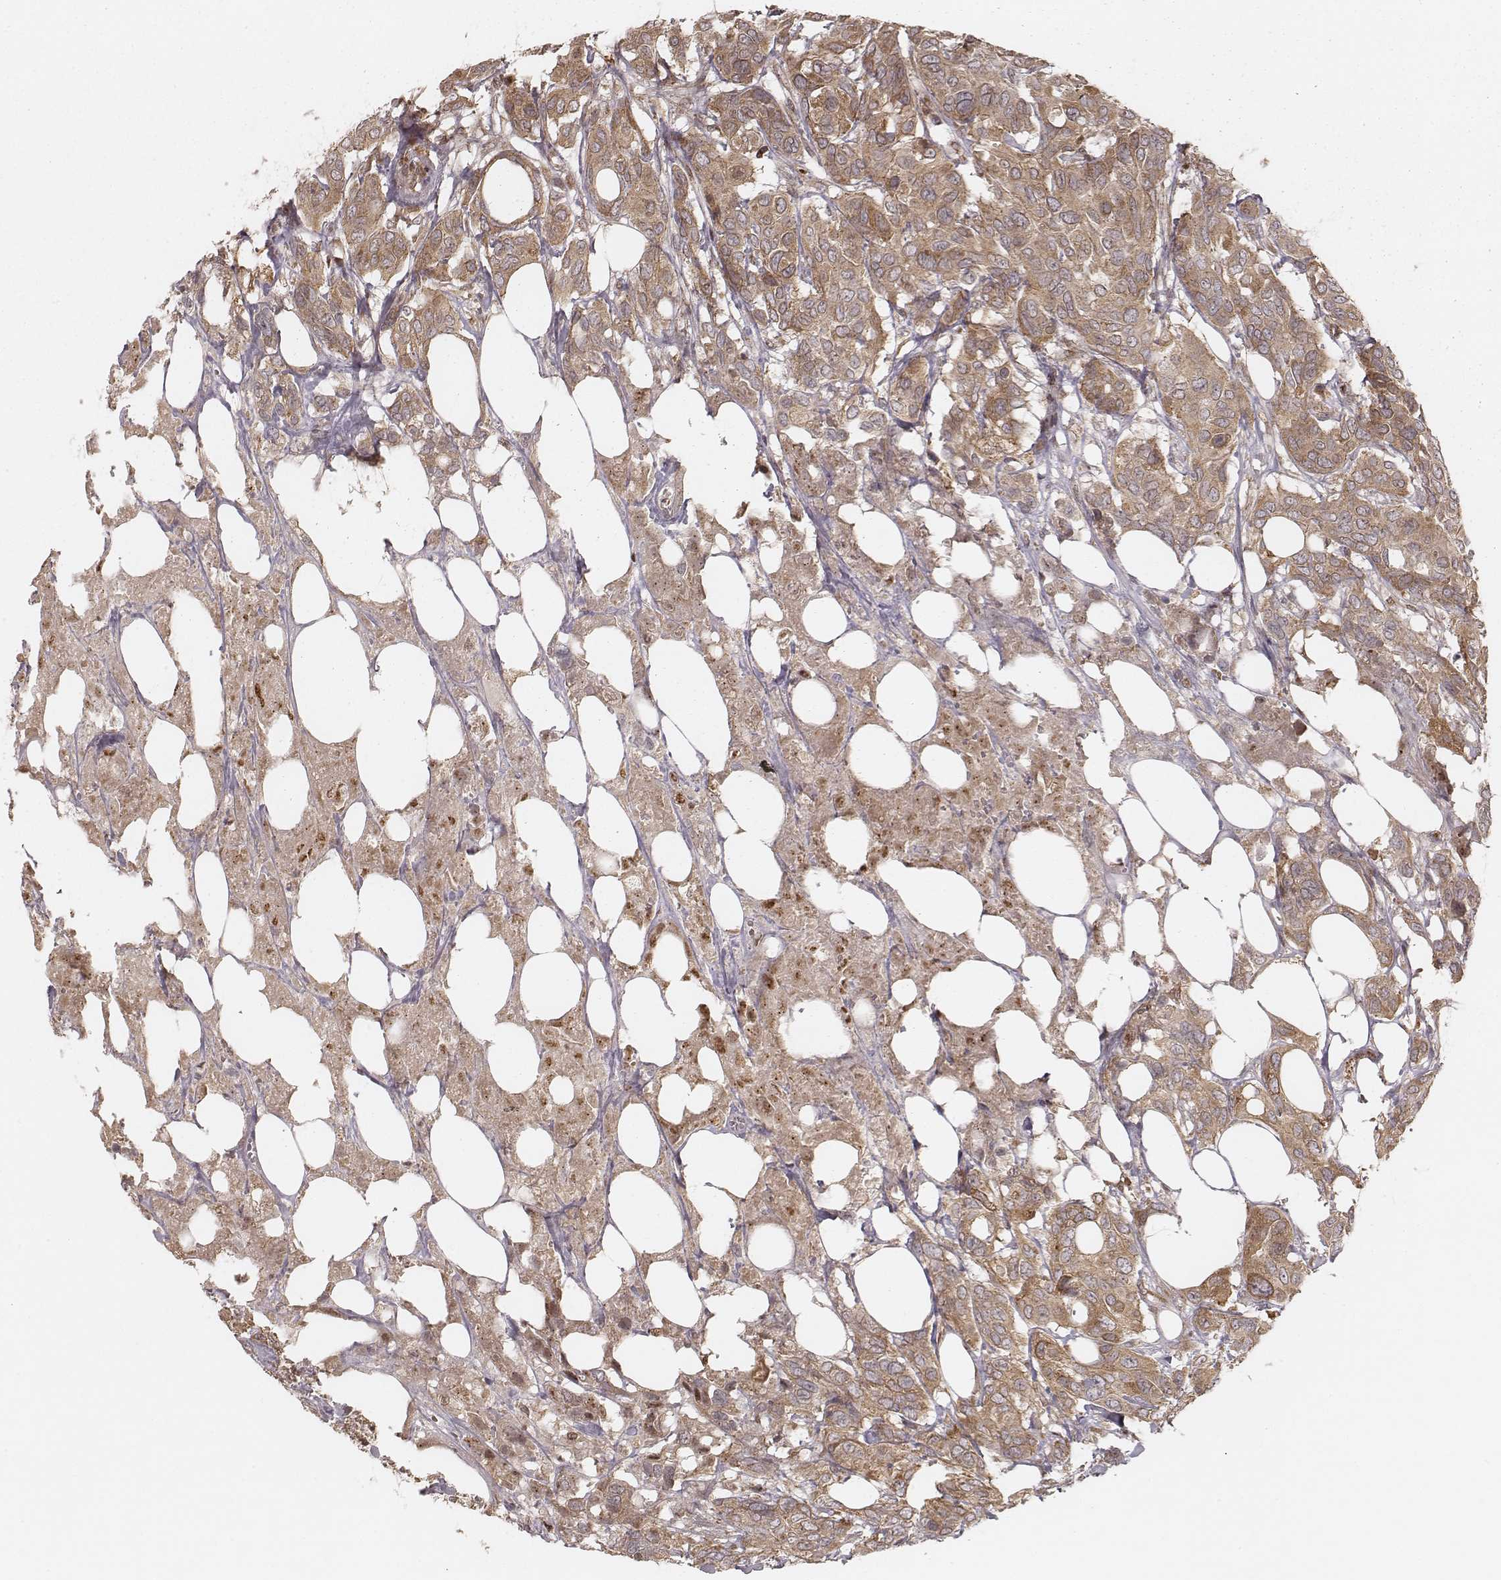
{"staining": {"intensity": "weak", "quantity": ">75%", "location": "cytoplasmic/membranous"}, "tissue": "urothelial cancer", "cell_type": "Tumor cells", "image_type": "cancer", "snomed": [{"axis": "morphology", "description": "Urothelial carcinoma, NOS"}, {"axis": "morphology", "description": "Urothelial carcinoma, High grade"}, {"axis": "topography", "description": "Urinary bladder"}], "caption": "Transitional cell carcinoma stained for a protein shows weak cytoplasmic/membranous positivity in tumor cells.", "gene": "MYO19", "patient": {"sex": "male", "age": 63}}